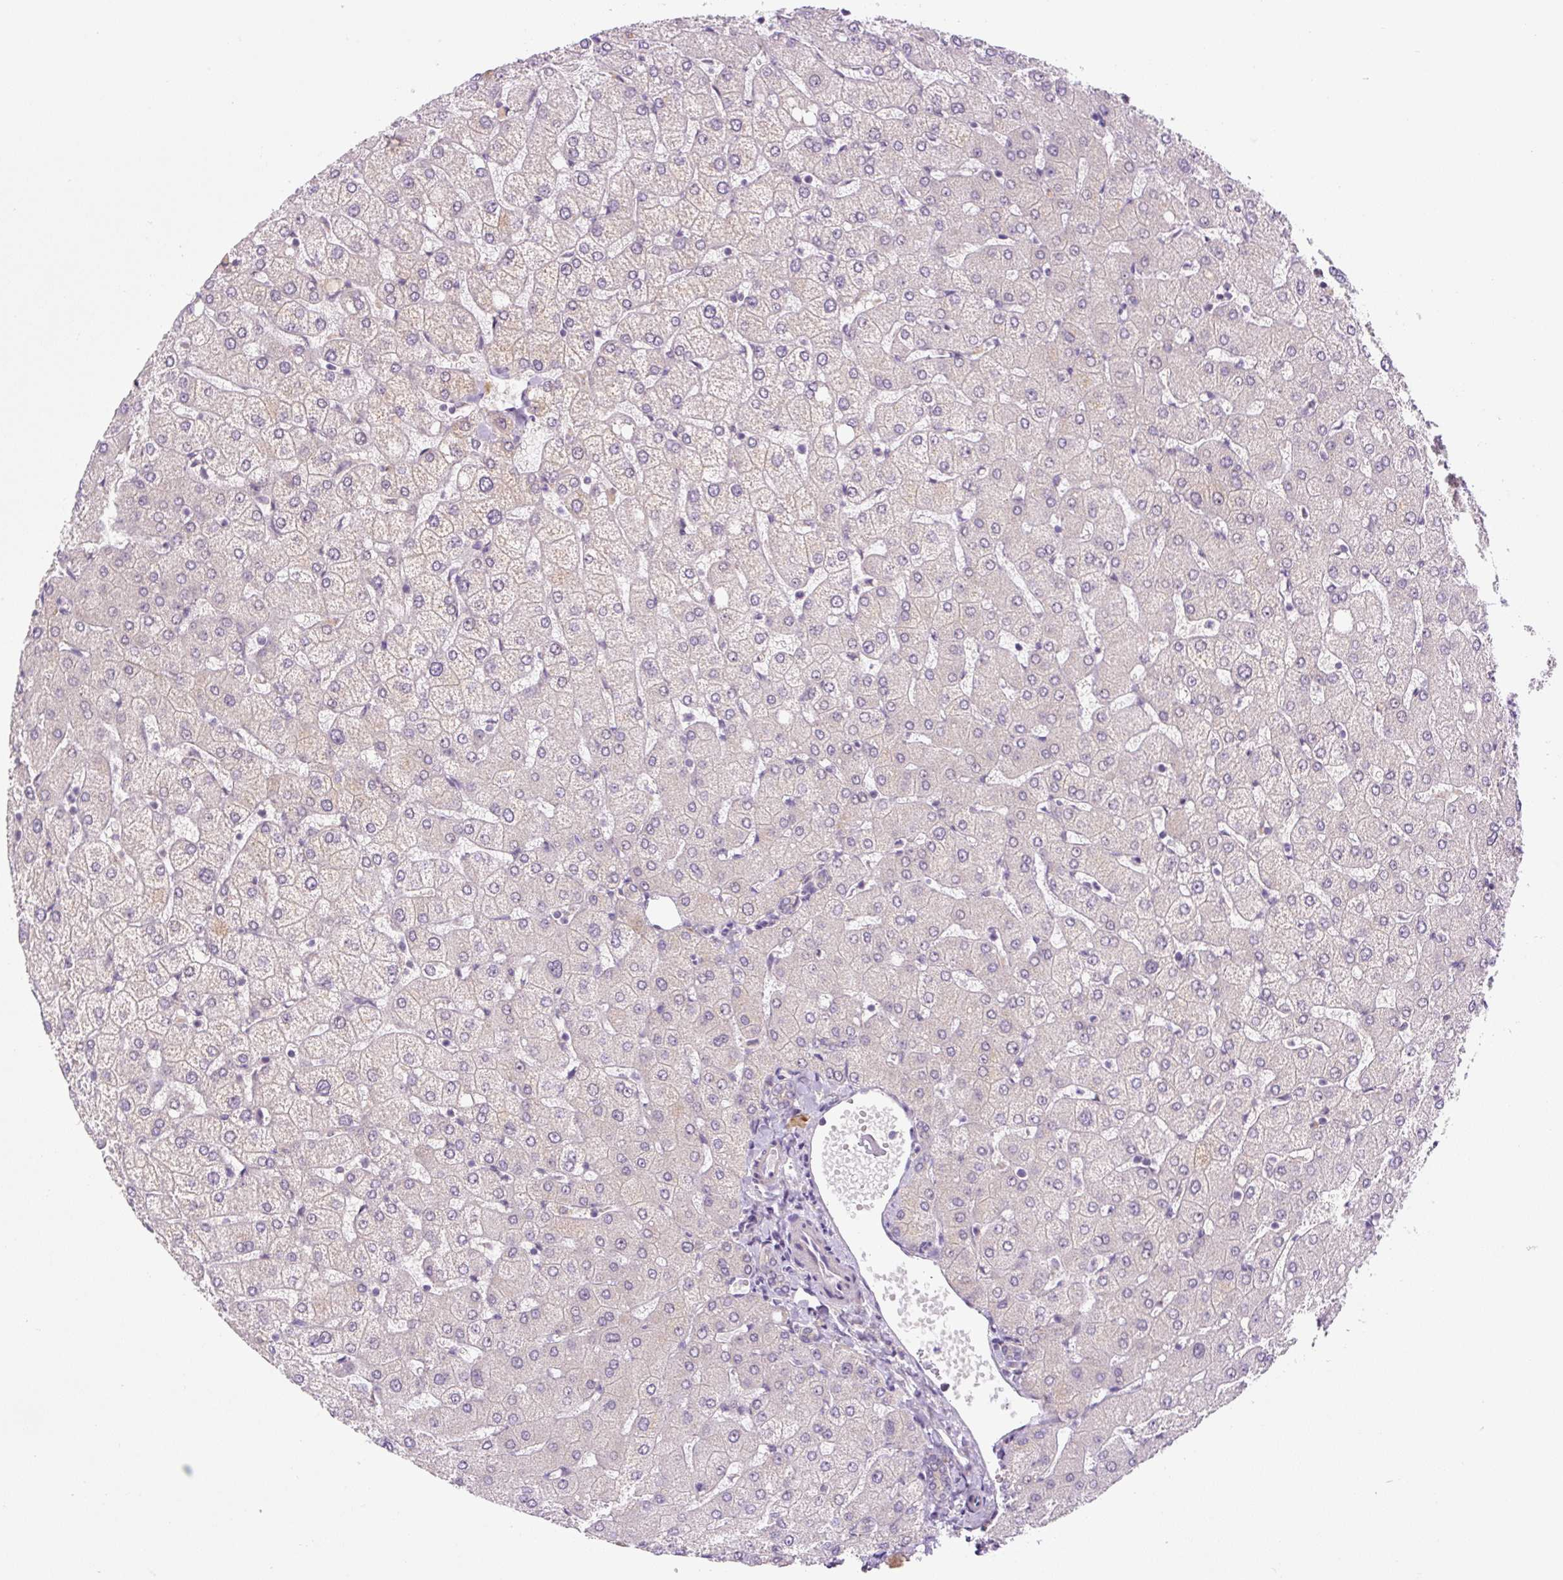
{"staining": {"intensity": "negative", "quantity": "none", "location": "none"}, "tissue": "liver", "cell_type": "Cholangiocytes", "image_type": "normal", "snomed": [{"axis": "morphology", "description": "Normal tissue, NOS"}, {"axis": "topography", "description": "Liver"}], "caption": "DAB immunohistochemical staining of unremarkable human liver shows no significant positivity in cholangiocytes. The staining was performed using DAB to visualize the protein expression in brown, while the nuclei were stained in blue with hematoxylin (Magnification: 20x).", "gene": "PRKAA2", "patient": {"sex": "female", "age": 54}}